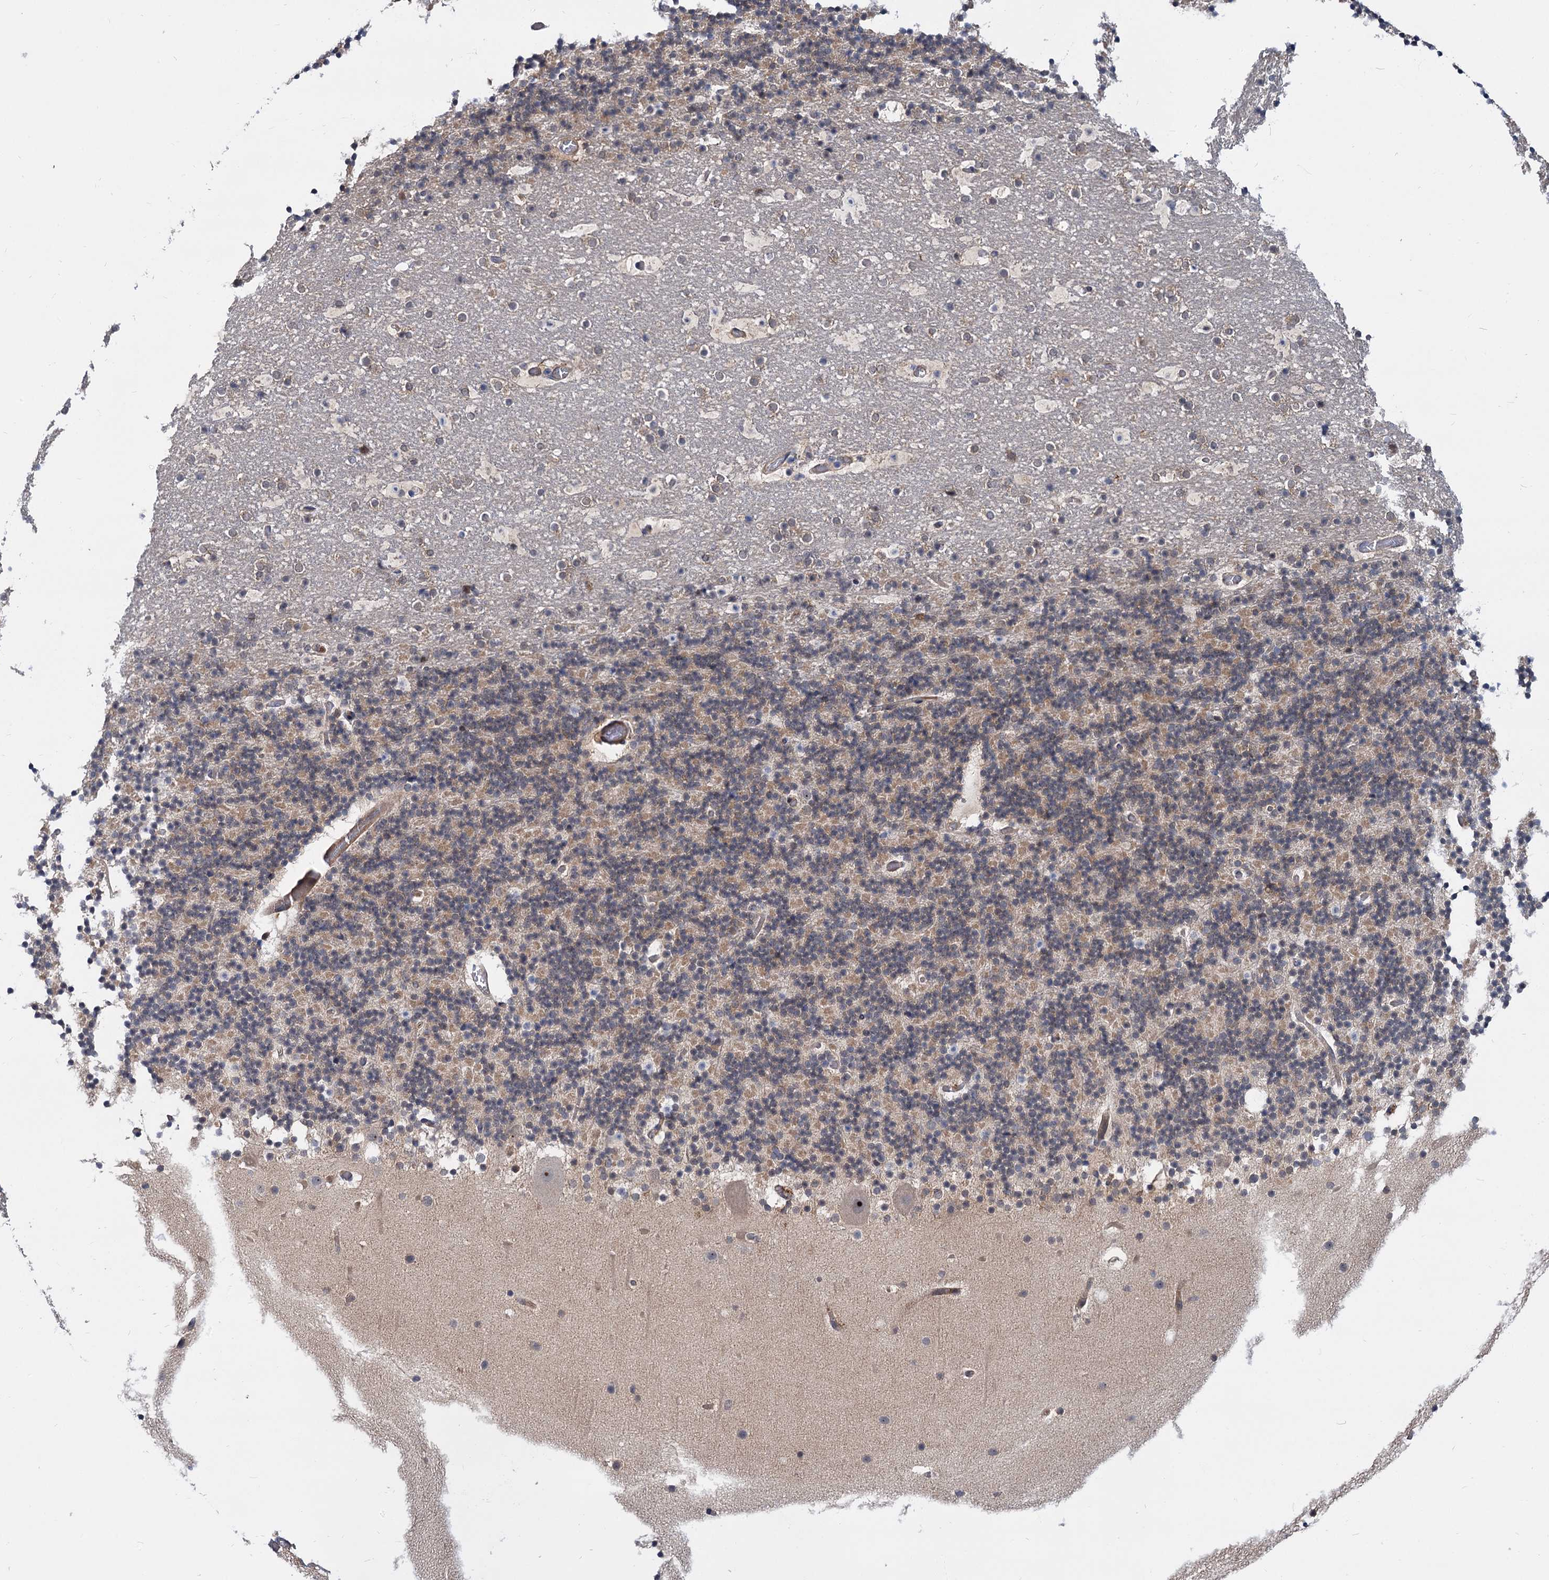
{"staining": {"intensity": "weak", "quantity": "25%-75%", "location": "cytoplasmic/membranous"}, "tissue": "cerebellum", "cell_type": "Cells in granular layer", "image_type": "normal", "snomed": [{"axis": "morphology", "description": "Normal tissue, NOS"}, {"axis": "topography", "description": "Cerebellum"}], "caption": "The histopathology image shows staining of normal cerebellum, revealing weak cytoplasmic/membranous protein positivity (brown color) within cells in granular layer. The protein of interest is shown in brown color, while the nuclei are stained blue.", "gene": "SNX15", "patient": {"sex": "male", "age": 57}}